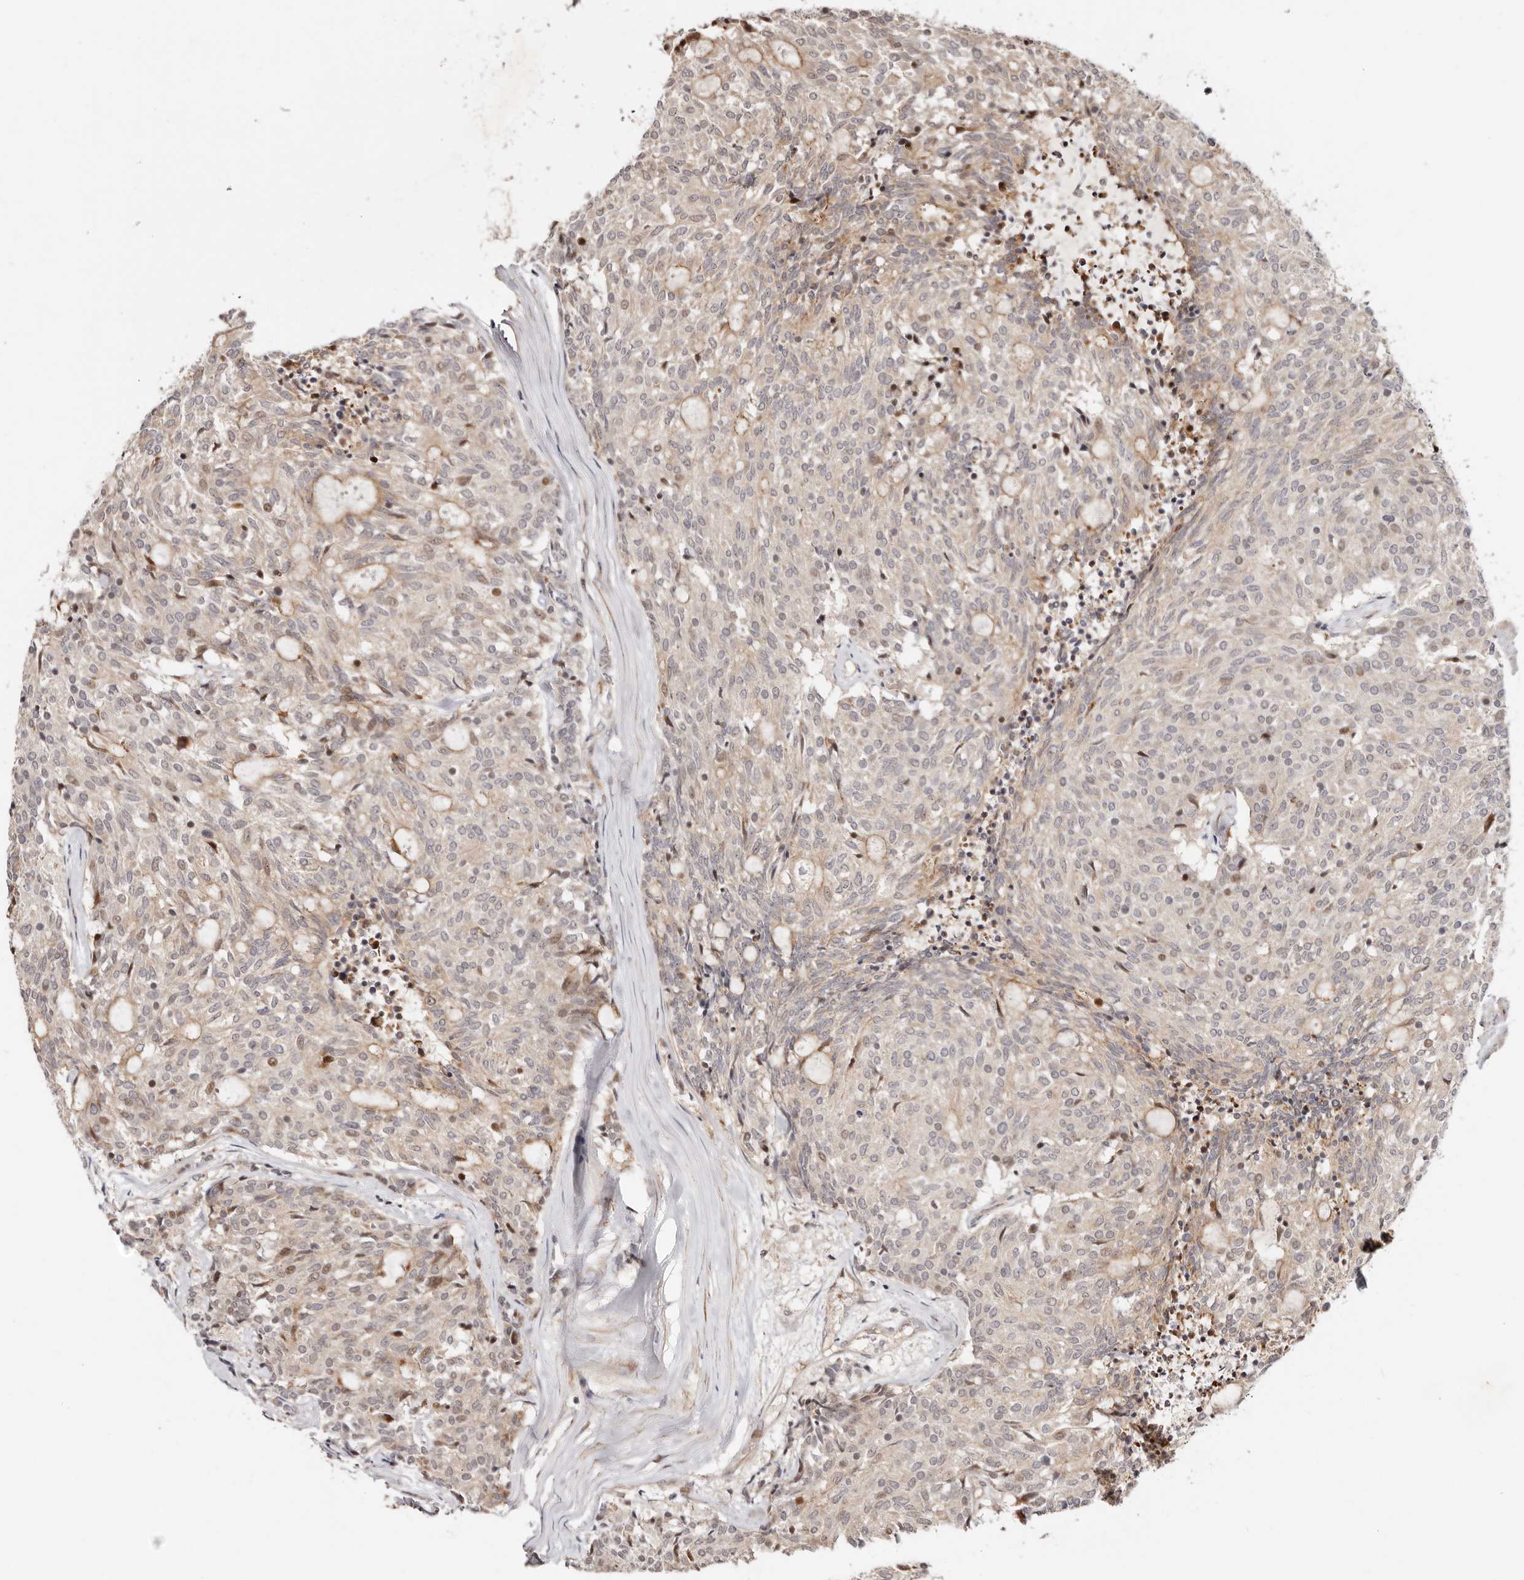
{"staining": {"intensity": "moderate", "quantity": "<25%", "location": "nuclear"}, "tissue": "carcinoid", "cell_type": "Tumor cells", "image_type": "cancer", "snomed": [{"axis": "morphology", "description": "Carcinoid, malignant, NOS"}, {"axis": "topography", "description": "Pancreas"}], "caption": "Immunohistochemical staining of carcinoid (malignant) shows low levels of moderate nuclear expression in about <25% of tumor cells. The staining was performed using DAB to visualize the protein expression in brown, while the nuclei were stained in blue with hematoxylin (Magnification: 20x).", "gene": "ODF2L", "patient": {"sex": "female", "age": 54}}